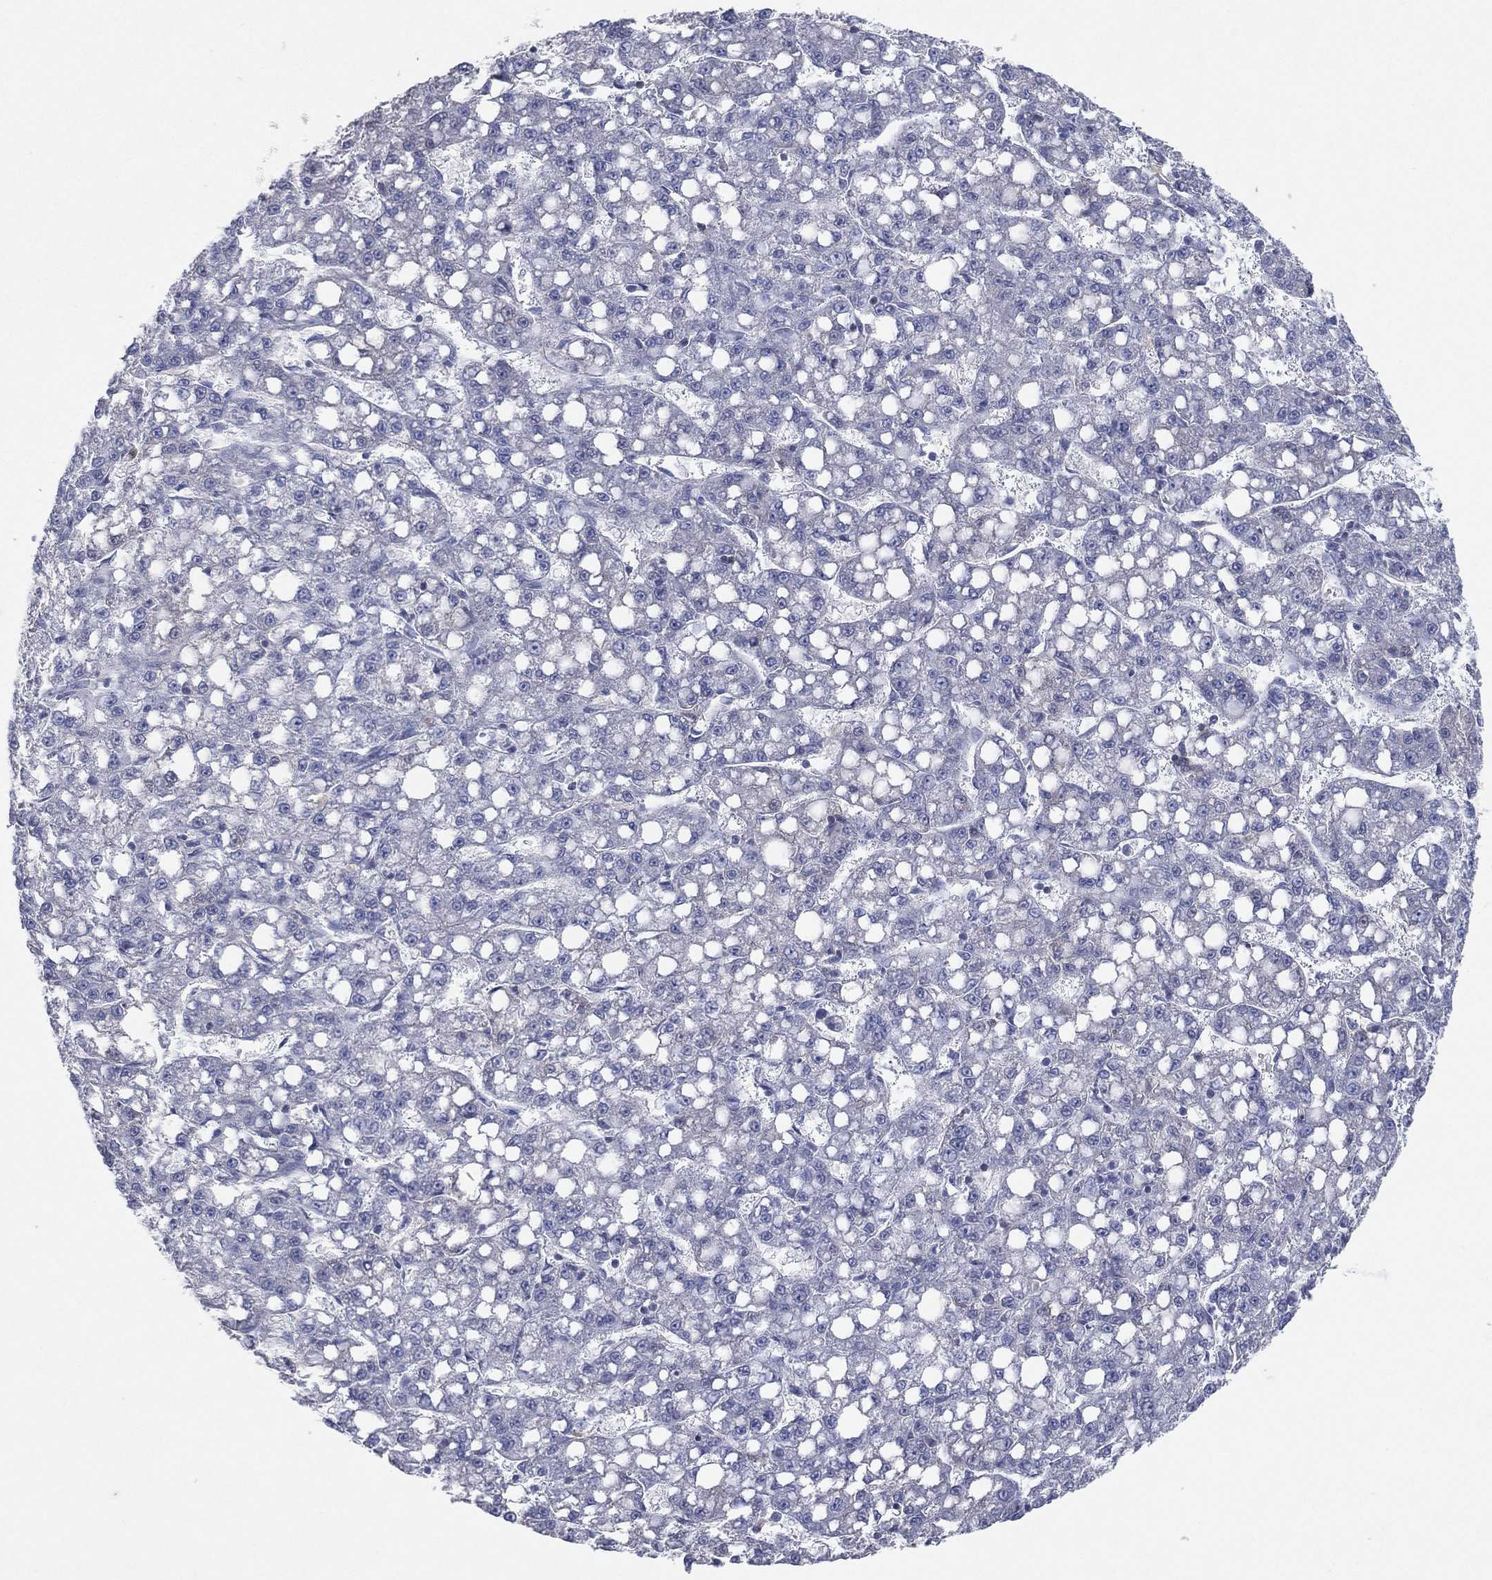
{"staining": {"intensity": "negative", "quantity": "none", "location": "none"}, "tissue": "liver cancer", "cell_type": "Tumor cells", "image_type": "cancer", "snomed": [{"axis": "morphology", "description": "Carcinoma, Hepatocellular, NOS"}, {"axis": "topography", "description": "Liver"}], "caption": "Immunohistochemical staining of human liver cancer (hepatocellular carcinoma) reveals no significant expression in tumor cells.", "gene": "CPT1B", "patient": {"sex": "female", "age": 65}}